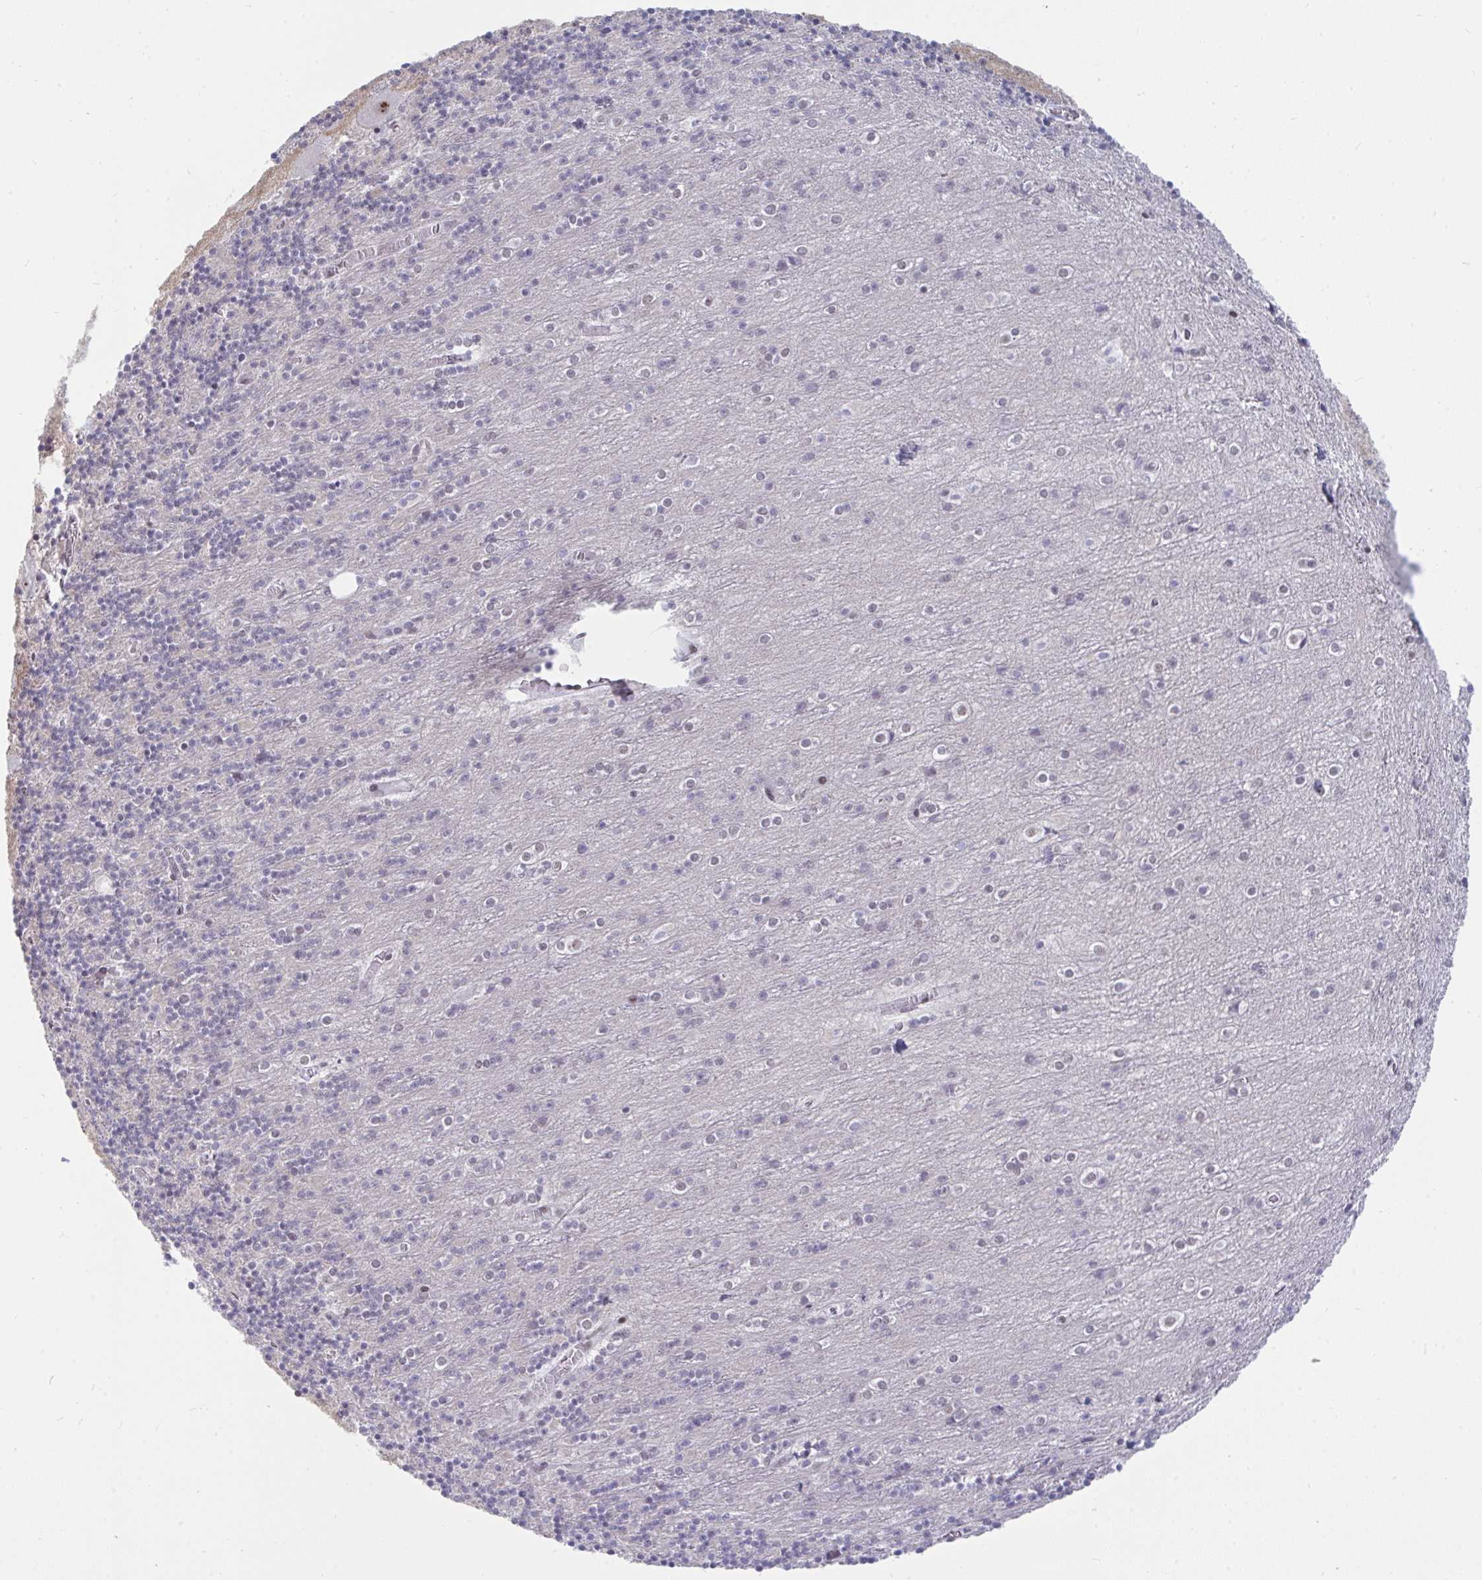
{"staining": {"intensity": "negative", "quantity": "none", "location": "none"}, "tissue": "cerebellum", "cell_type": "Cells in granular layer", "image_type": "normal", "snomed": [{"axis": "morphology", "description": "Normal tissue, NOS"}, {"axis": "topography", "description": "Cerebellum"}], "caption": "This is an IHC photomicrograph of unremarkable human cerebellum. There is no staining in cells in granular layer.", "gene": "PRR14", "patient": {"sex": "male", "age": 70}}